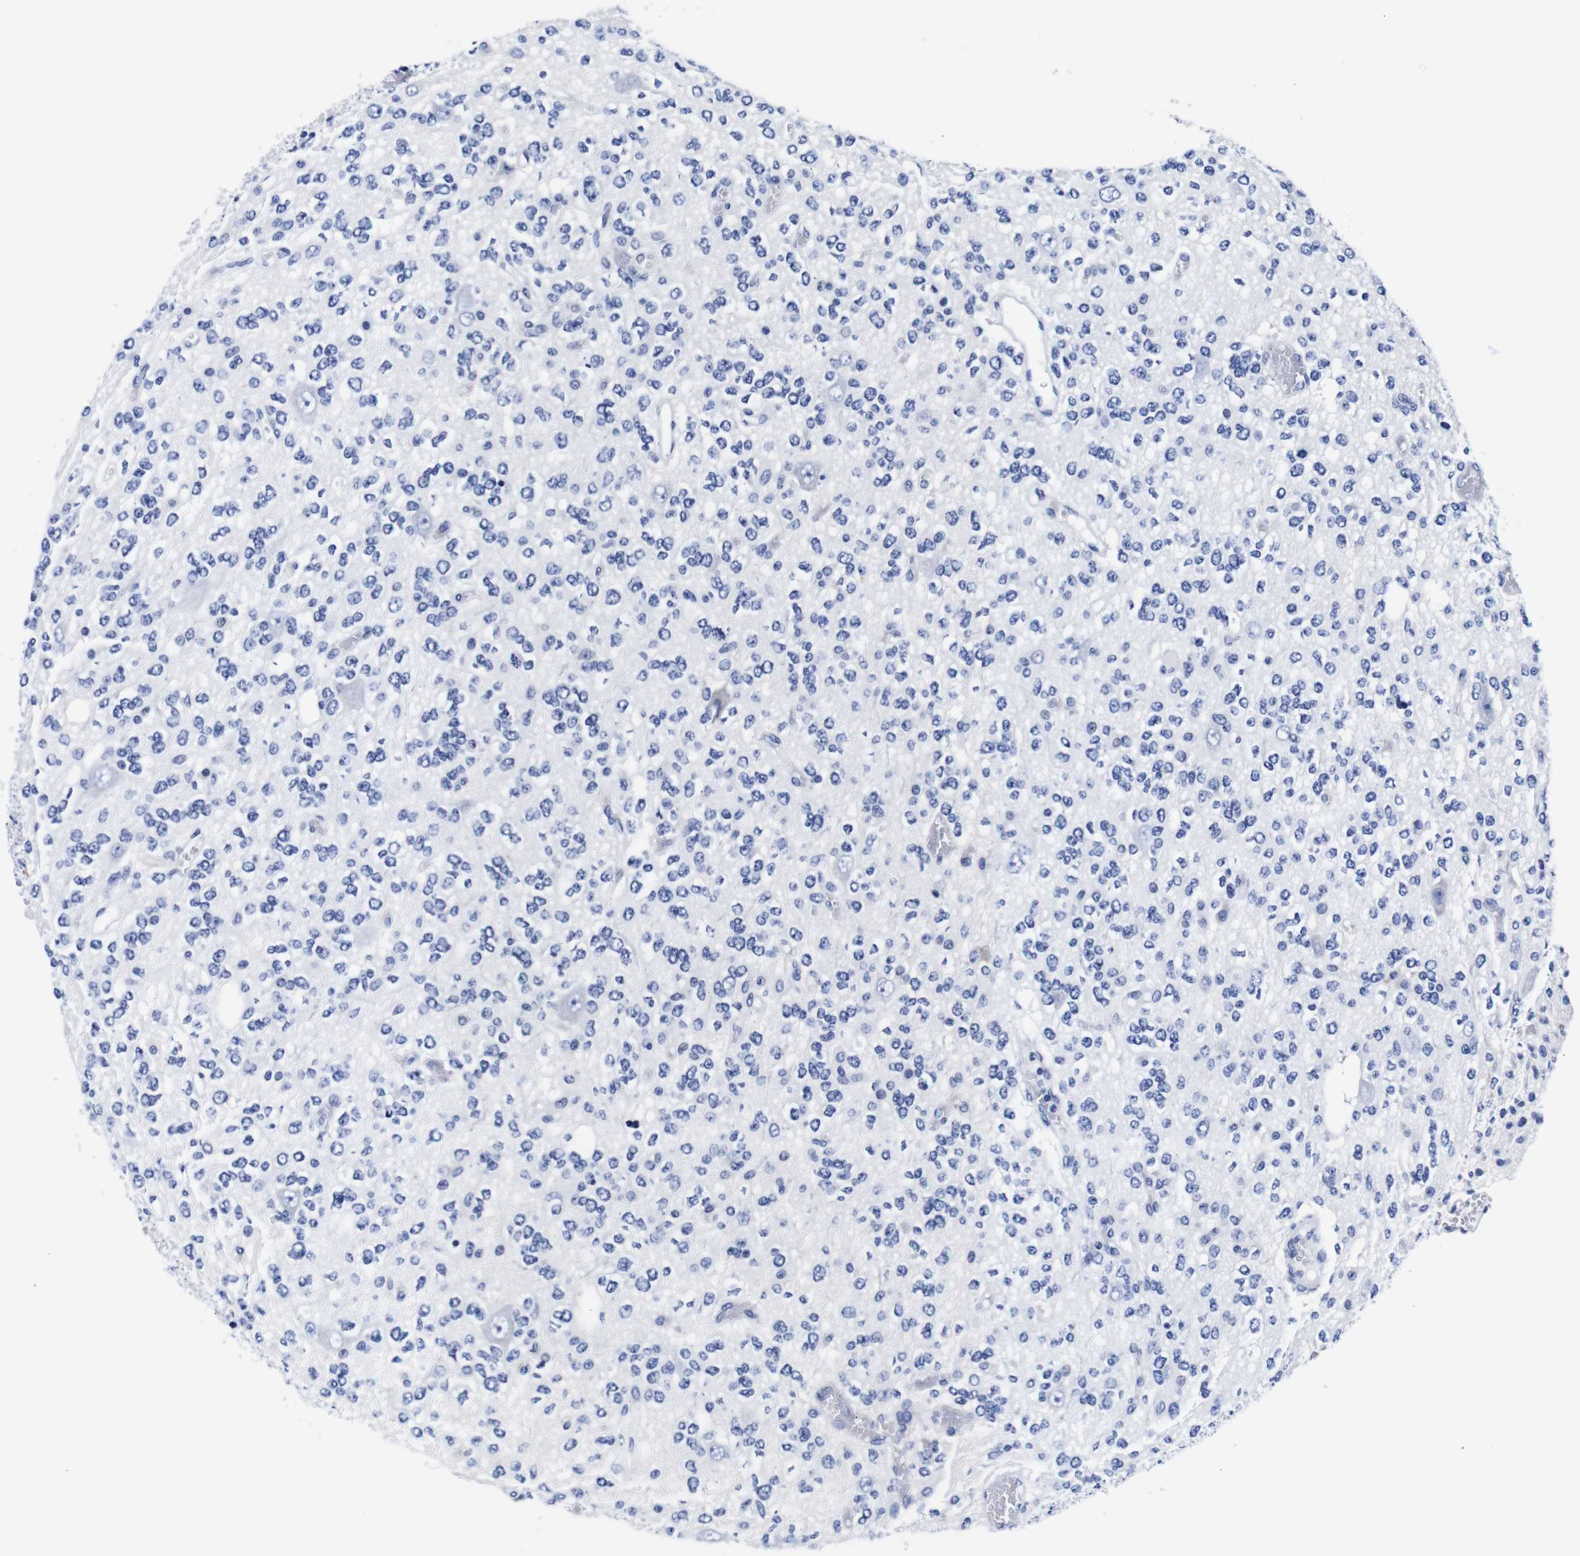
{"staining": {"intensity": "negative", "quantity": "none", "location": "none"}, "tissue": "glioma", "cell_type": "Tumor cells", "image_type": "cancer", "snomed": [{"axis": "morphology", "description": "Glioma, malignant, Low grade"}, {"axis": "topography", "description": "Brain"}], "caption": "A high-resolution micrograph shows immunohistochemistry staining of low-grade glioma (malignant), which reveals no significant expression in tumor cells. (Immunohistochemistry (ihc), brightfield microscopy, high magnification).", "gene": "CLEC4G", "patient": {"sex": "male", "age": 38}}